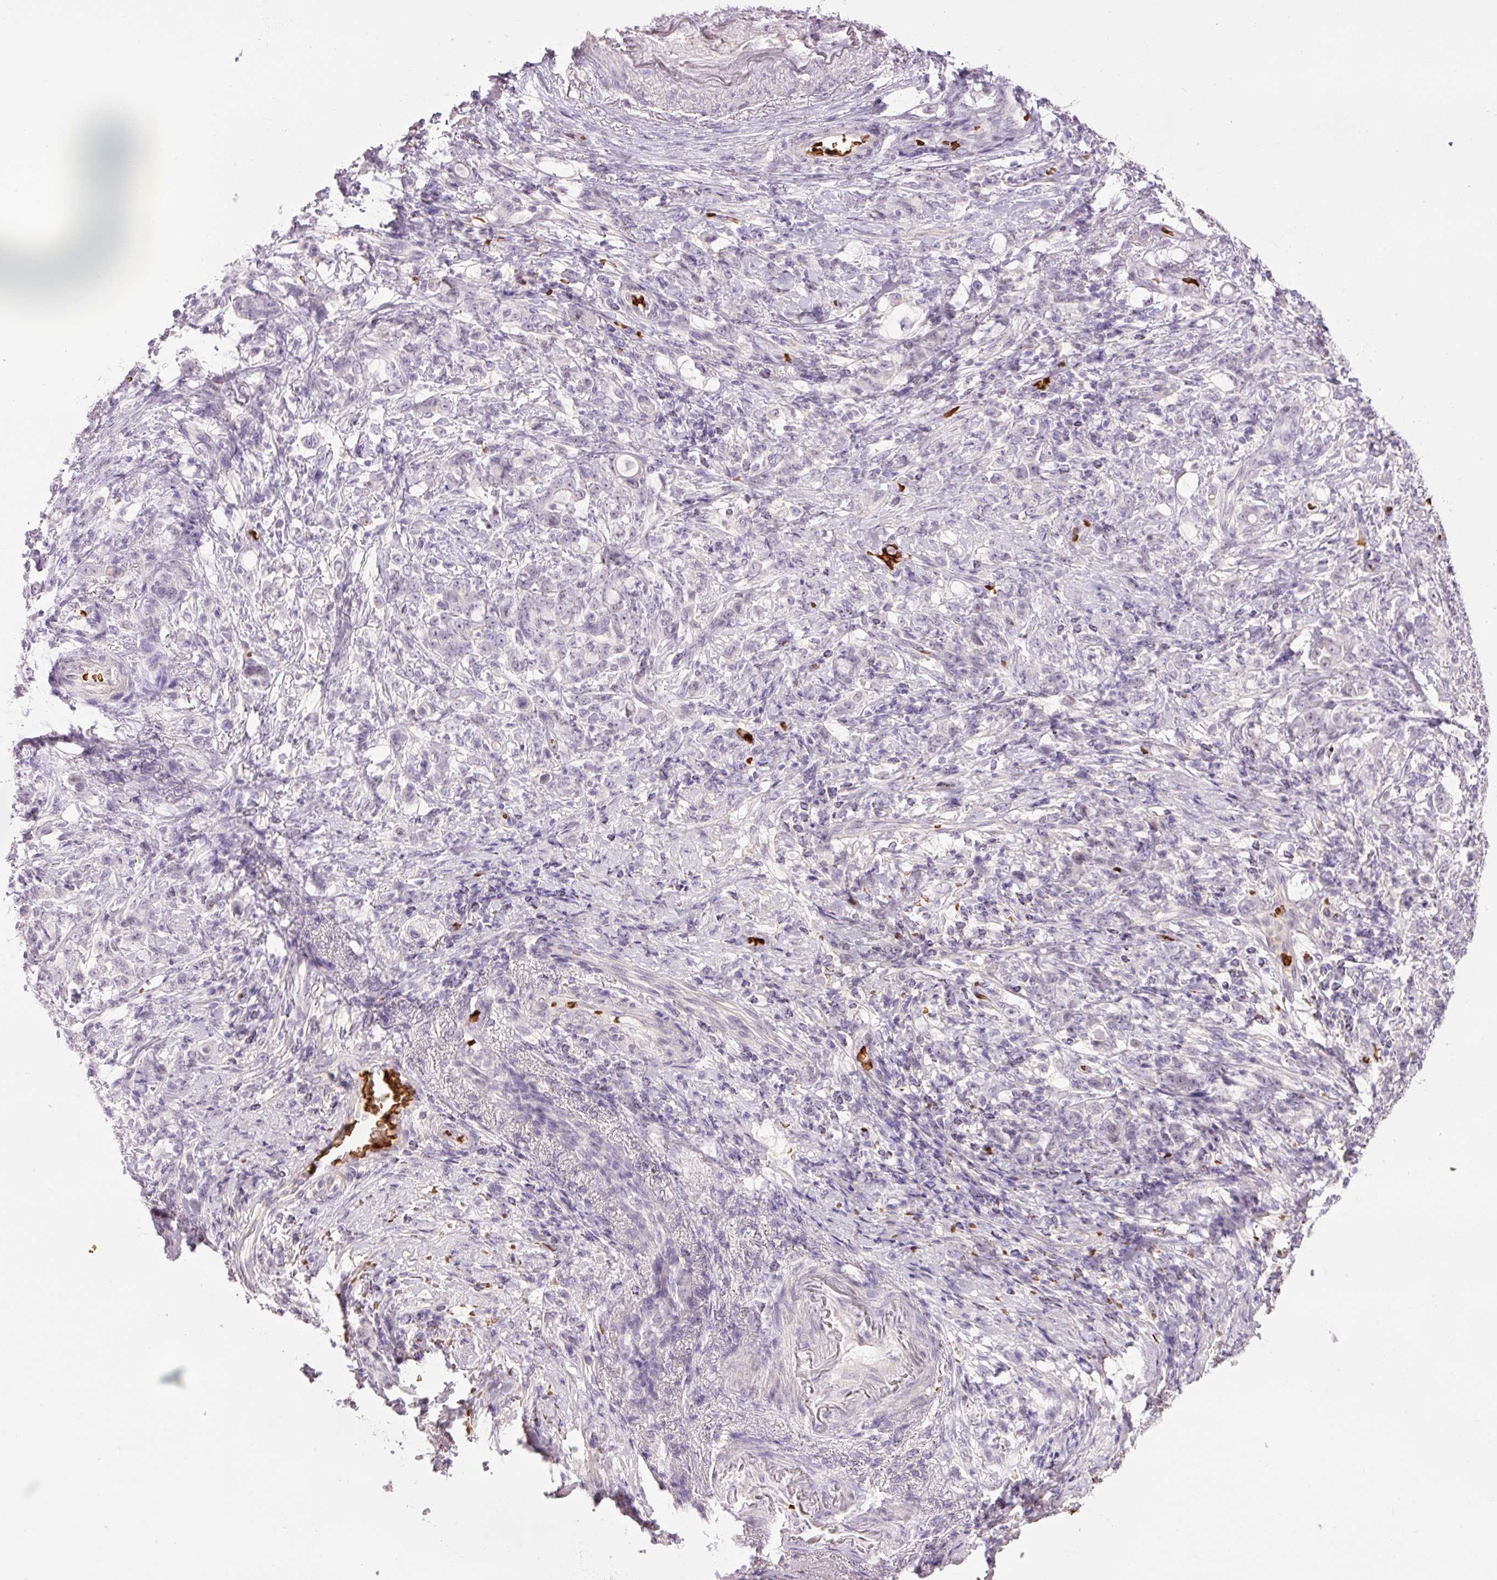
{"staining": {"intensity": "negative", "quantity": "none", "location": "none"}, "tissue": "stomach cancer", "cell_type": "Tumor cells", "image_type": "cancer", "snomed": [{"axis": "morphology", "description": "Adenocarcinoma, NOS"}, {"axis": "topography", "description": "Stomach"}], "caption": "Tumor cells are negative for brown protein staining in stomach cancer.", "gene": "LY6G6D", "patient": {"sex": "female", "age": 79}}